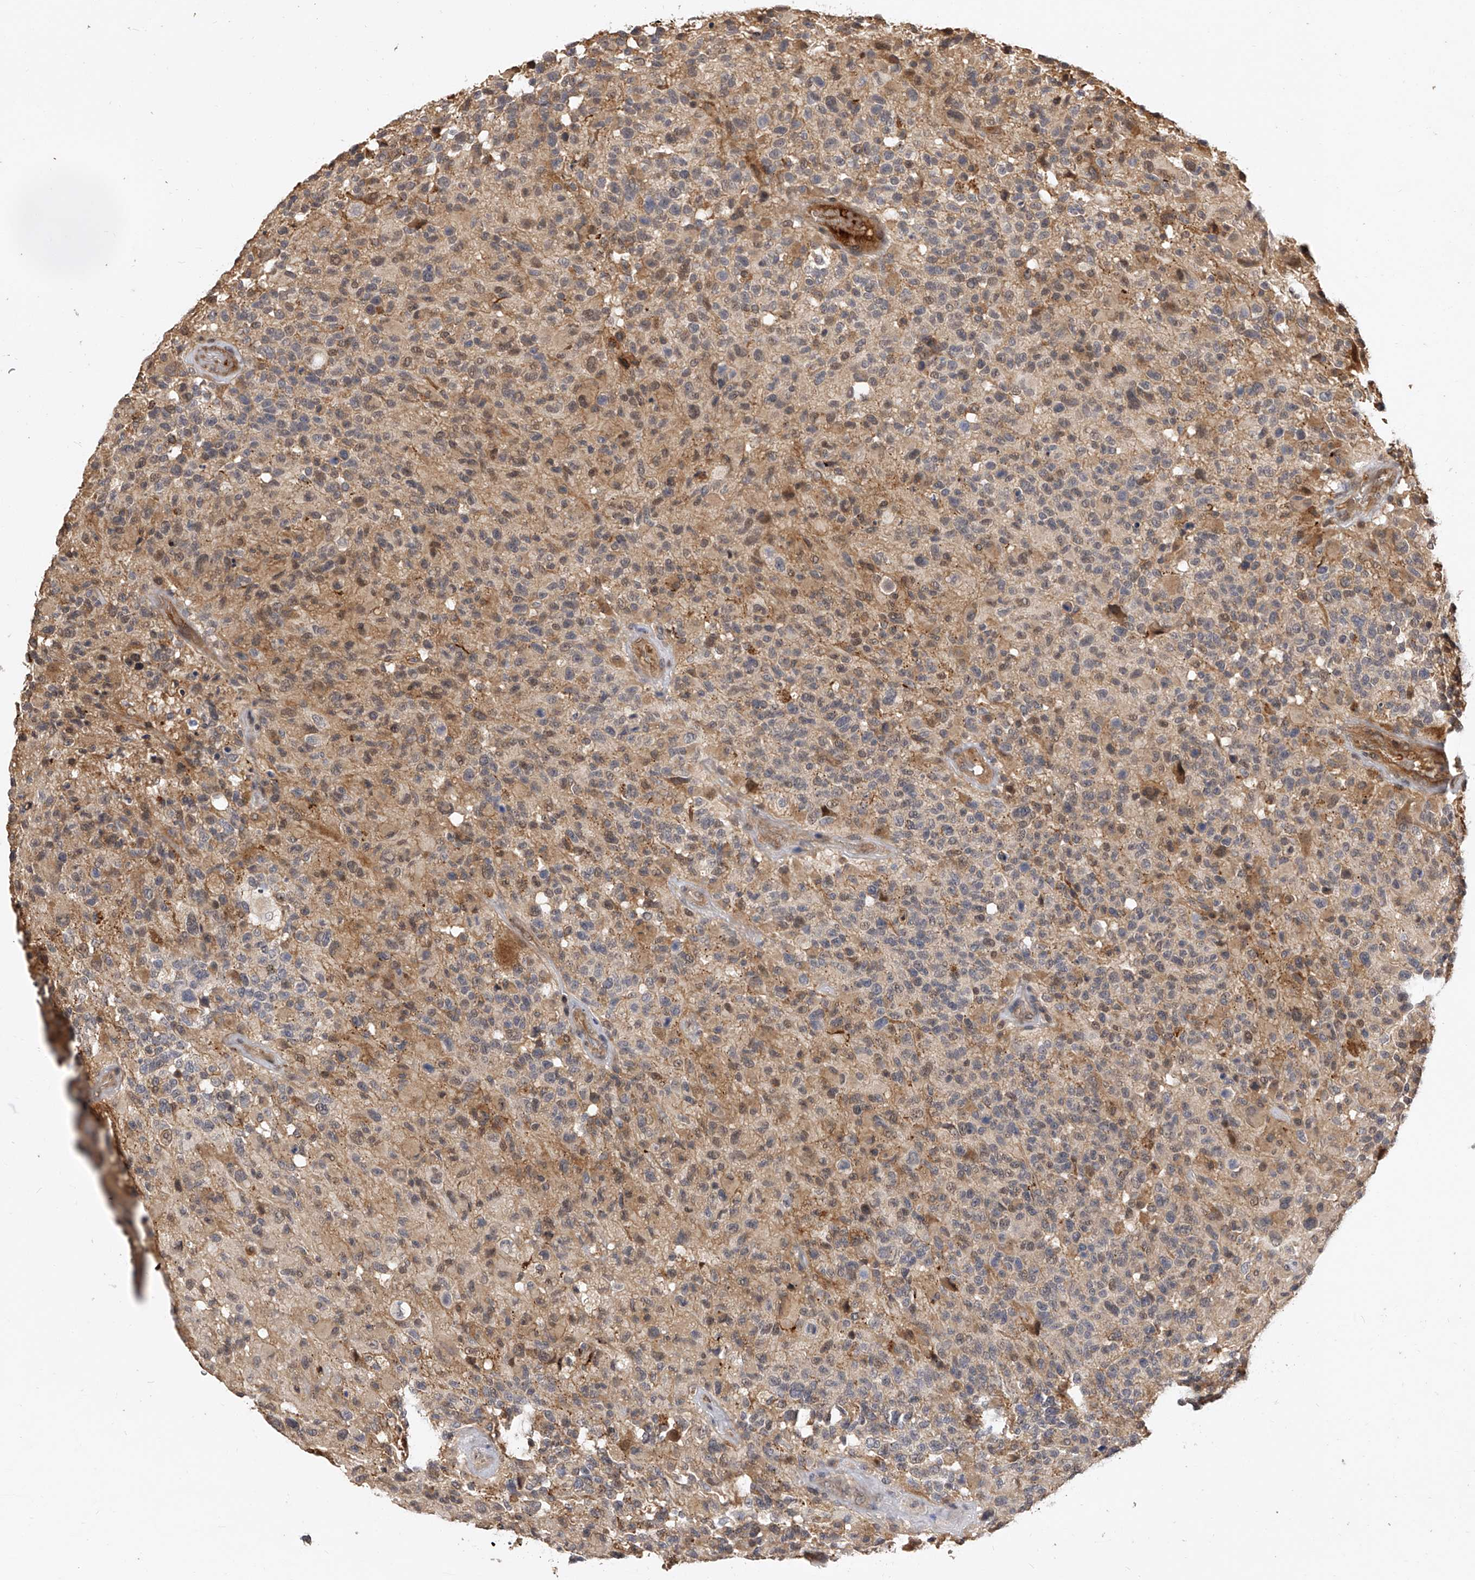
{"staining": {"intensity": "weak", "quantity": ">75%", "location": "cytoplasmic/membranous"}, "tissue": "glioma", "cell_type": "Tumor cells", "image_type": "cancer", "snomed": [{"axis": "morphology", "description": "Glioma, malignant, High grade"}, {"axis": "morphology", "description": "Glioblastoma, NOS"}, {"axis": "topography", "description": "Brain"}], "caption": "Immunohistochemical staining of human glioma reveals low levels of weak cytoplasmic/membranous protein positivity in approximately >75% of tumor cells. The protein is shown in brown color, while the nuclei are stained blue.", "gene": "CFAP410", "patient": {"sex": "male", "age": 60}}